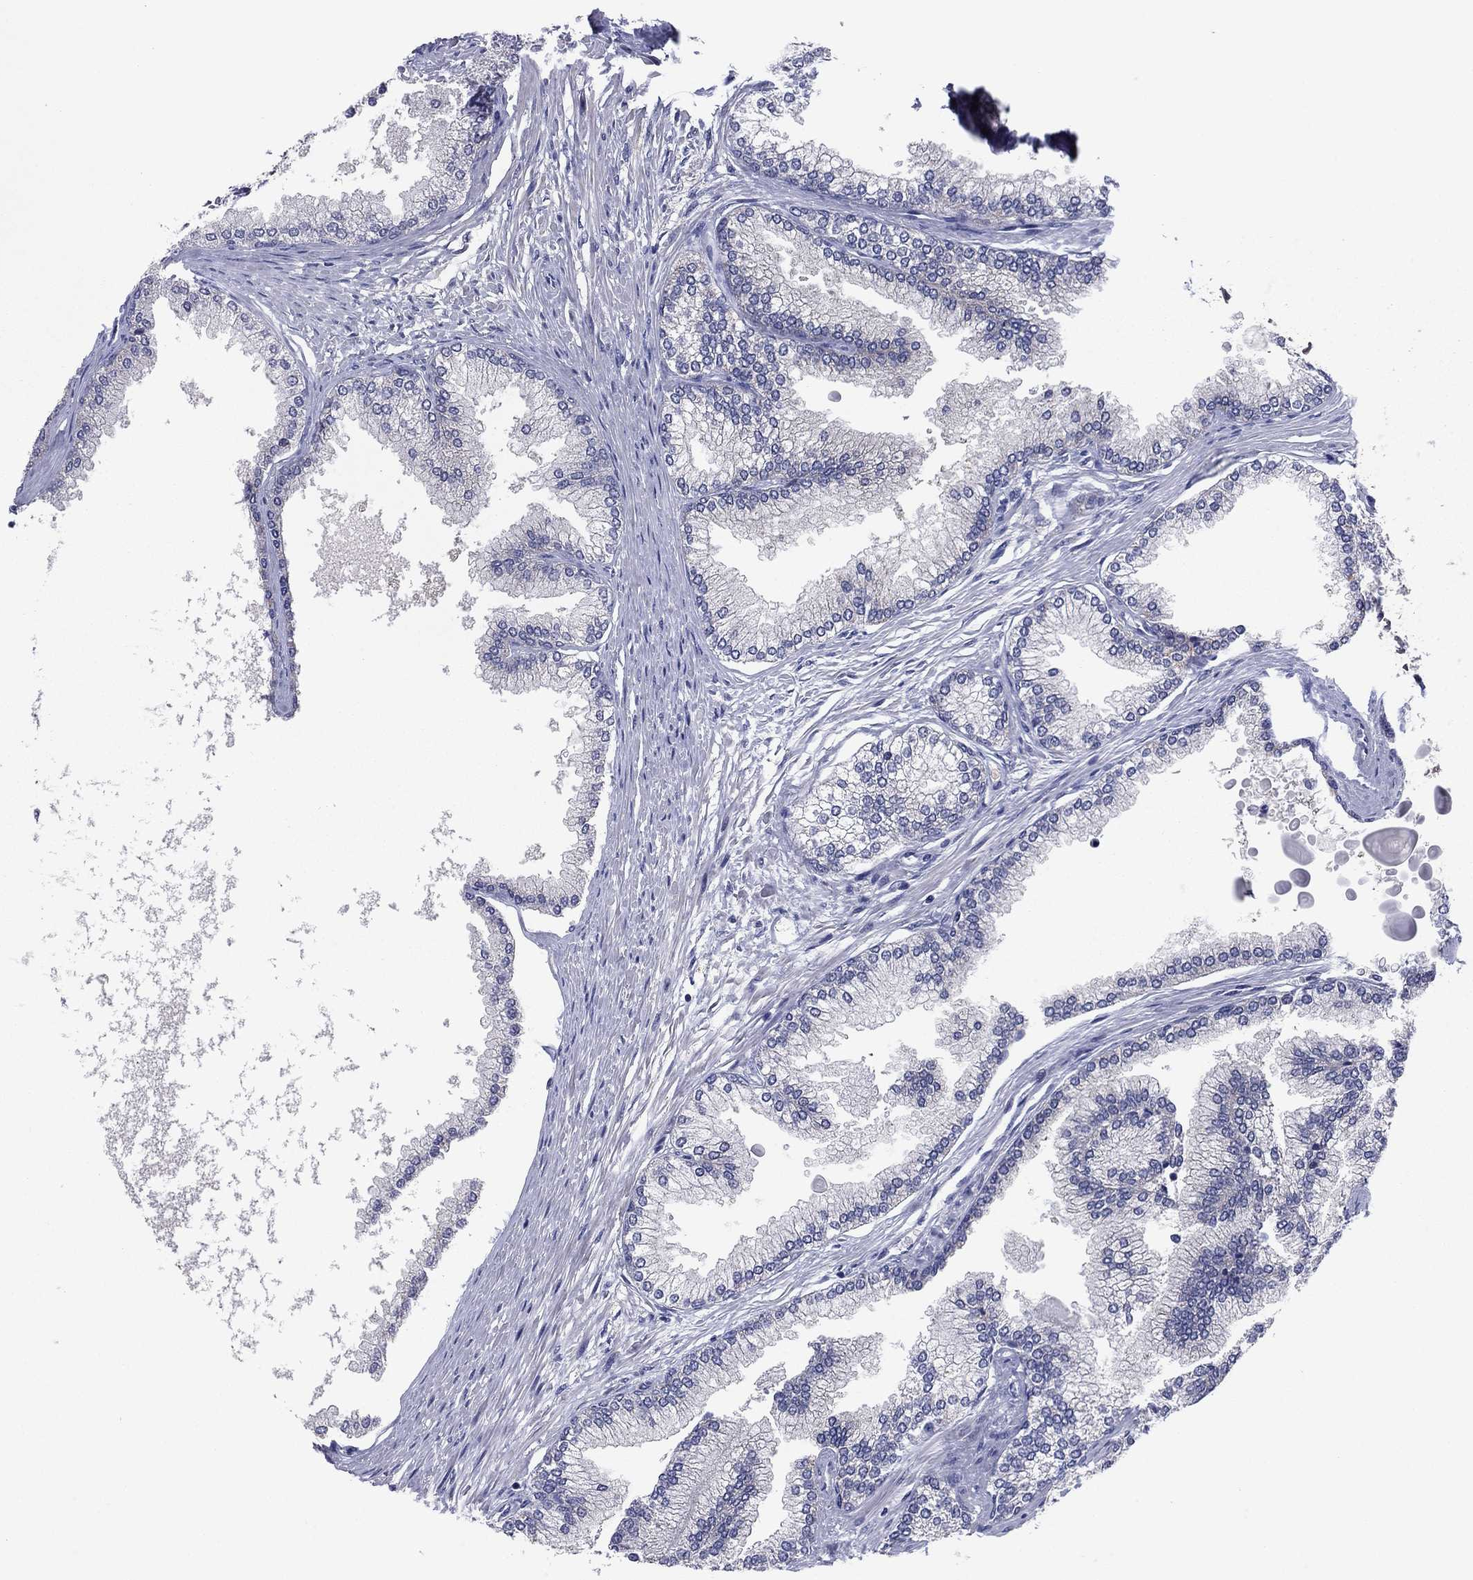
{"staining": {"intensity": "weak", "quantity": "<25%", "location": "cytoplasmic/membranous"}, "tissue": "prostate", "cell_type": "Glandular cells", "image_type": "normal", "snomed": [{"axis": "morphology", "description": "Normal tissue, NOS"}, {"axis": "topography", "description": "Prostate"}], "caption": "Glandular cells show no significant protein staining in normal prostate.", "gene": "GRHPR", "patient": {"sex": "male", "age": 72}}